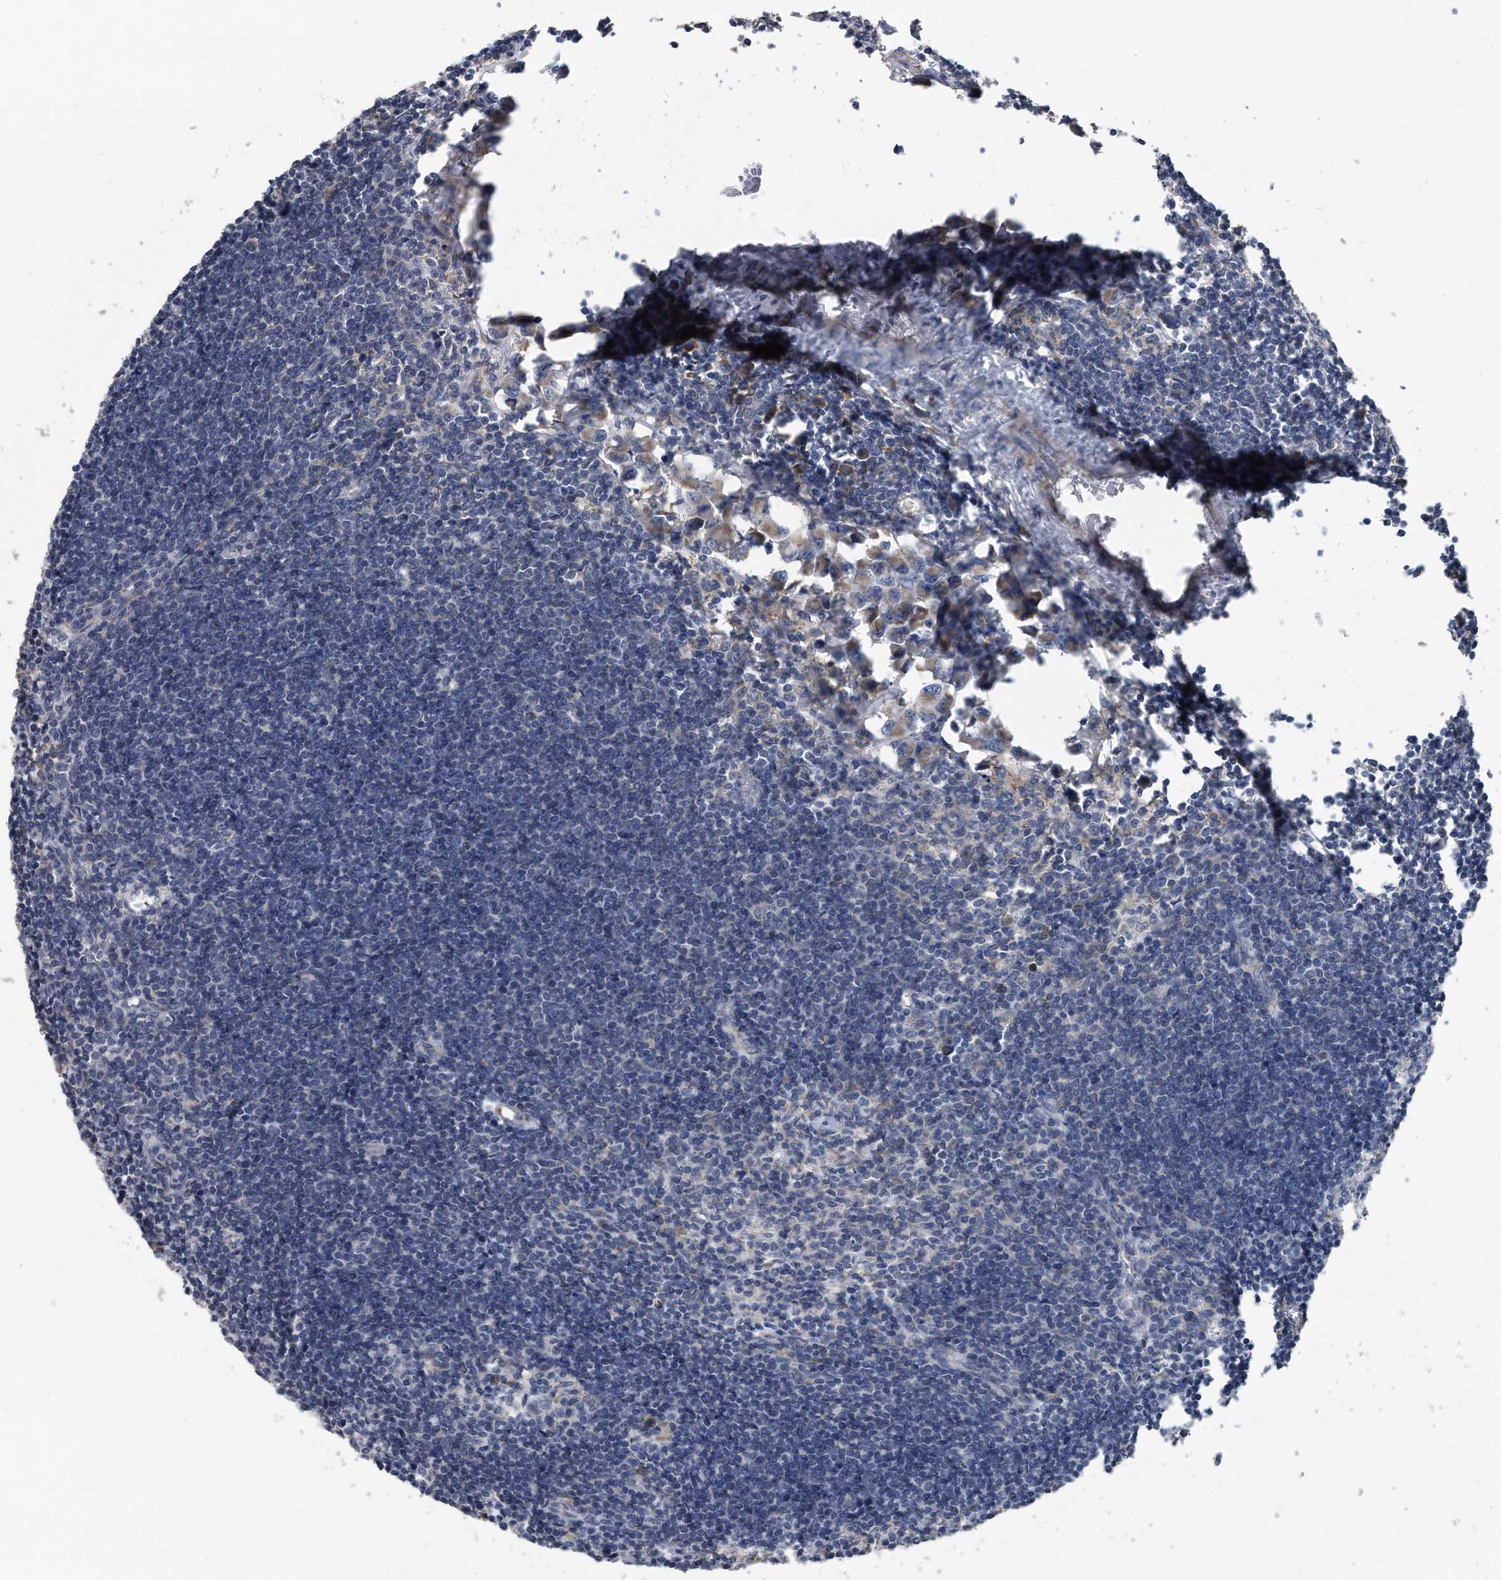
{"staining": {"intensity": "moderate", "quantity": "<25%", "location": "cytoplasmic/membranous"}, "tissue": "lymph node", "cell_type": "Germinal center cells", "image_type": "normal", "snomed": [{"axis": "morphology", "description": "Normal tissue, NOS"}, {"axis": "morphology", "description": "Malignant melanoma, Metastatic site"}, {"axis": "topography", "description": "Lymph node"}], "caption": "An IHC micrograph of benign tissue is shown. Protein staining in brown highlights moderate cytoplasmic/membranous positivity in lymph node within germinal center cells. The staining was performed using DAB to visualize the protein expression in brown, while the nuclei were stained in blue with hematoxylin (Magnification: 20x).", "gene": "CCDC47", "patient": {"sex": "male", "age": 41}}